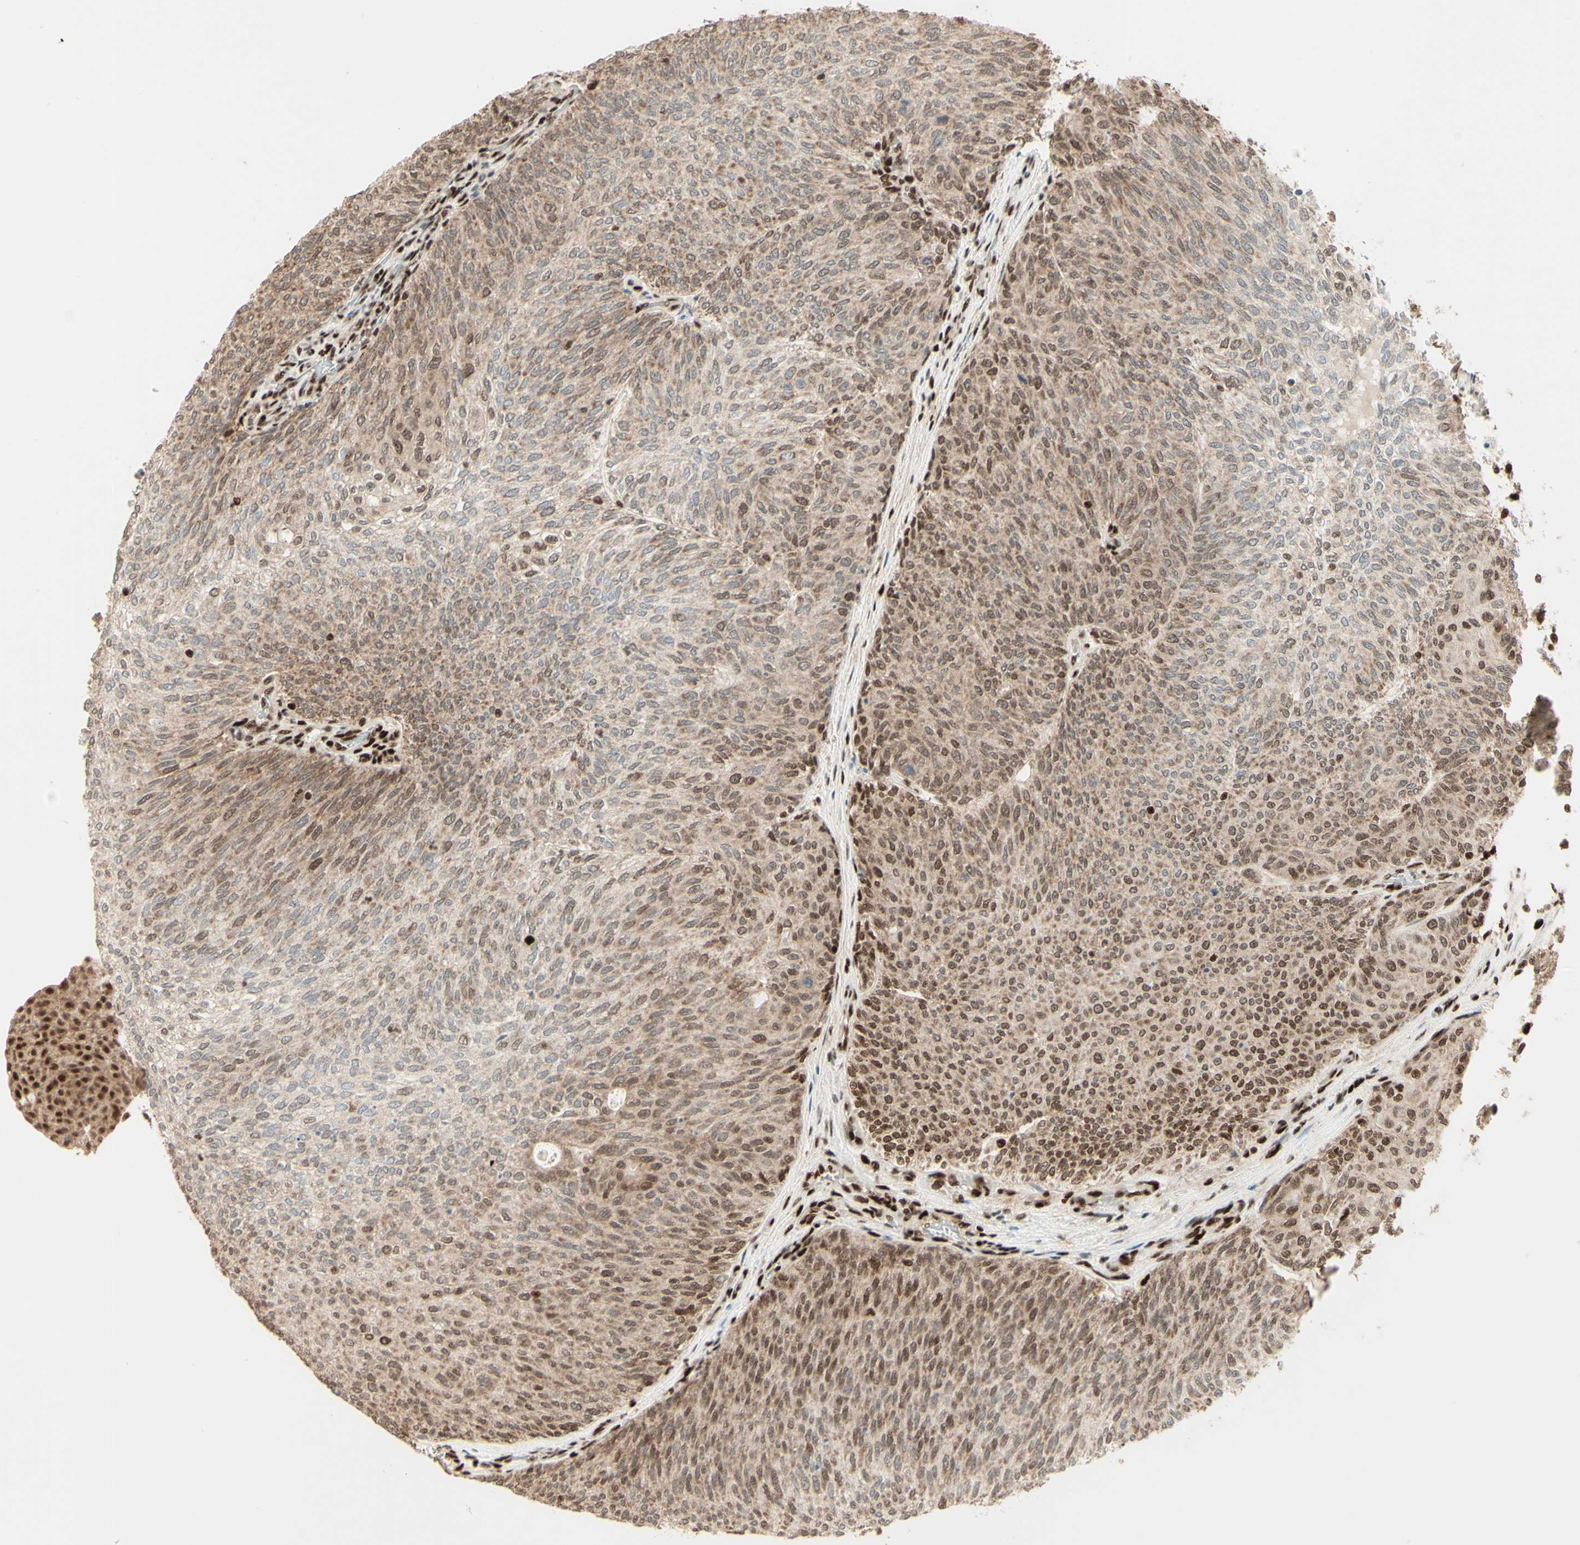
{"staining": {"intensity": "weak", "quantity": ">75%", "location": "cytoplasmic/membranous,nuclear"}, "tissue": "urothelial cancer", "cell_type": "Tumor cells", "image_type": "cancer", "snomed": [{"axis": "morphology", "description": "Urothelial carcinoma, Low grade"}, {"axis": "topography", "description": "Urinary bladder"}], "caption": "Brown immunohistochemical staining in urothelial carcinoma (low-grade) exhibits weak cytoplasmic/membranous and nuclear positivity in approximately >75% of tumor cells. (brown staining indicates protein expression, while blue staining denotes nuclei).", "gene": "NR3C1", "patient": {"sex": "female", "age": 79}}